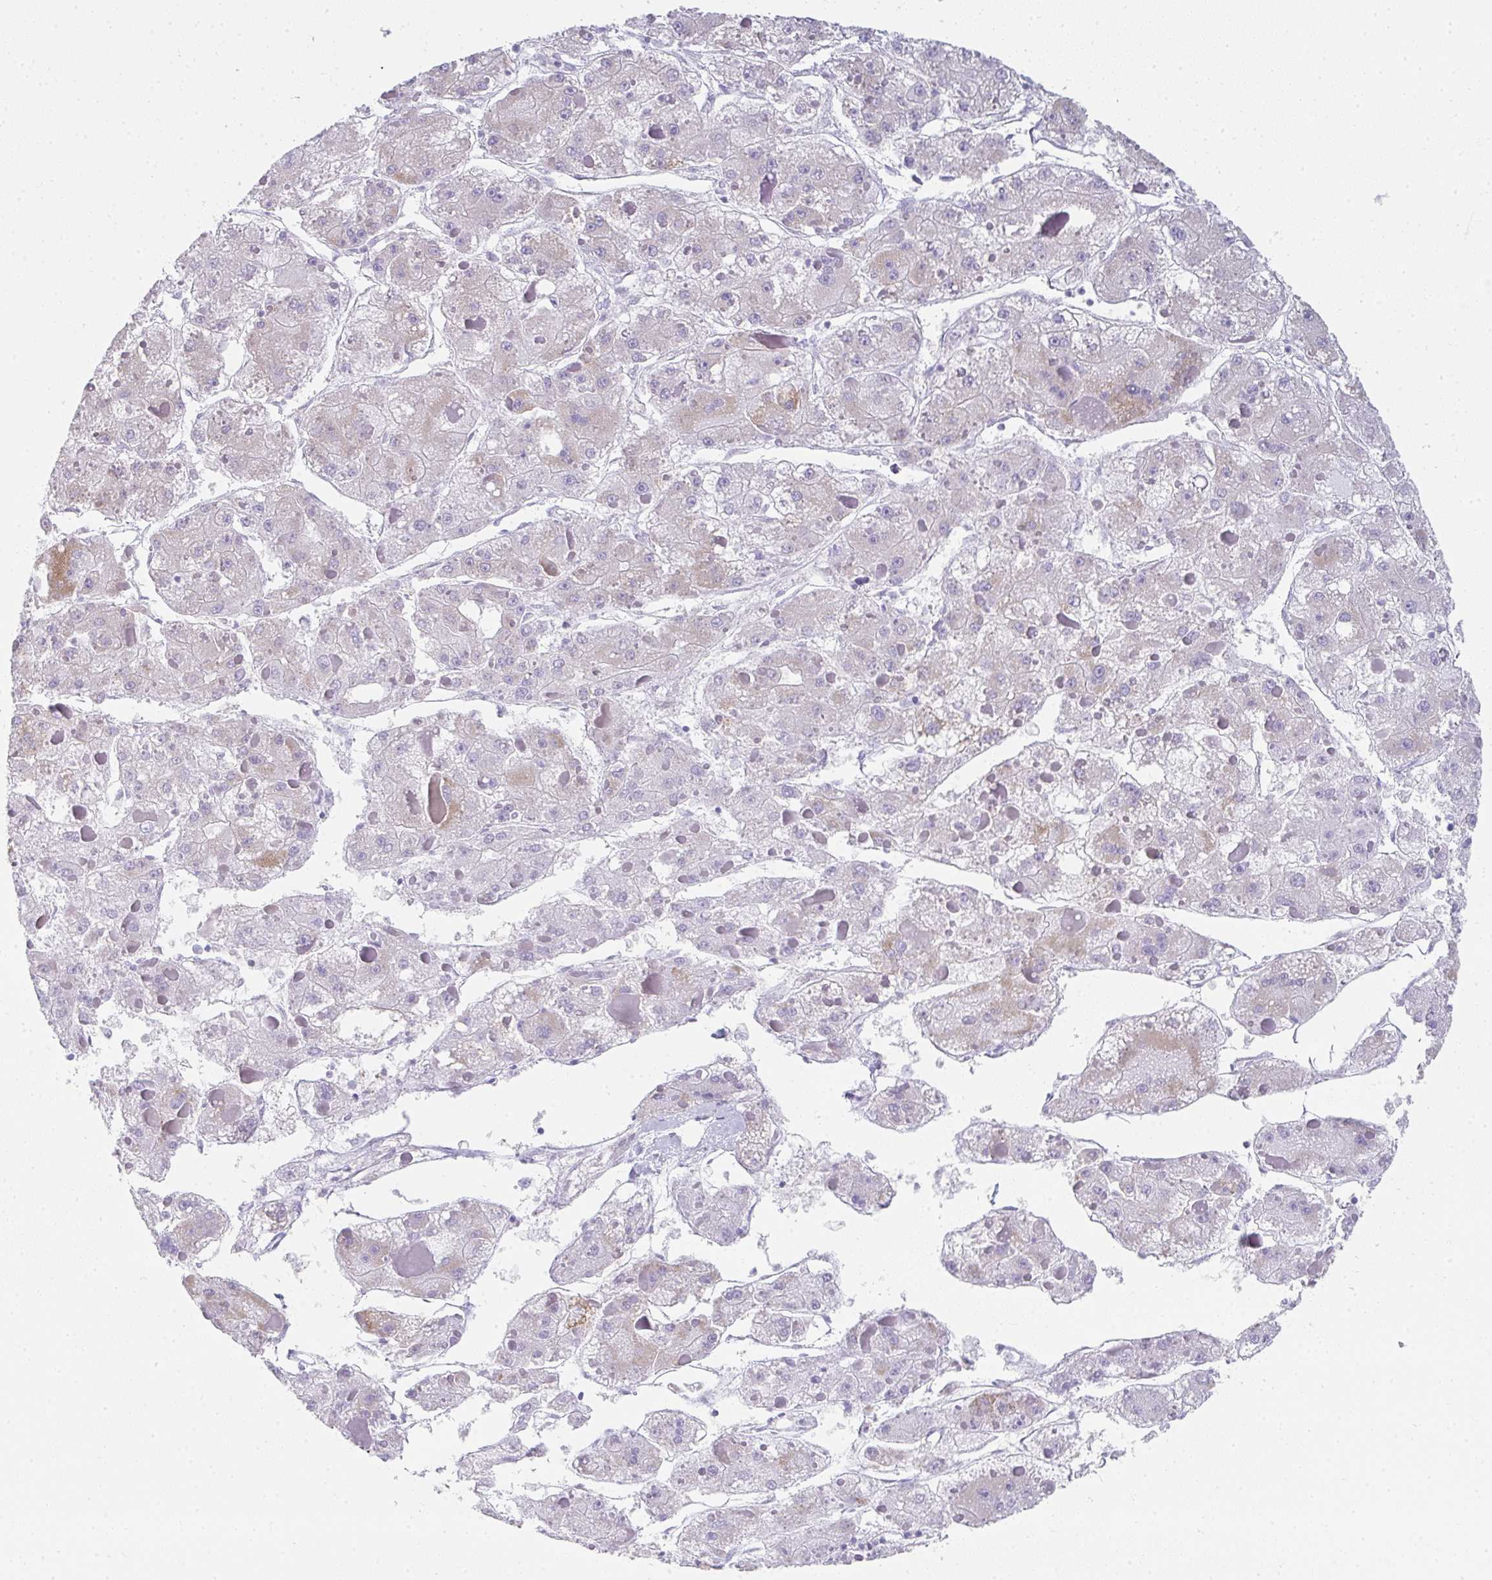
{"staining": {"intensity": "weak", "quantity": "<25%", "location": "cytoplasmic/membranous"}, "tissue": "liver cancer", "cell_type": "Tumor cells", "image_type": "cancer", "snomed": [{"axis": "morphology", "description": "Carcinoma, Hepatocellular, NOS"}, {"axis": "topography", "description": "Liver"}], "caption": "DAB immunohistochemical staining of hepatocellular carcinoma (liver) displays no significant positivity in tumor cells.", "gene": "RLF", "patient": {"sex": "female", "age": 73}}